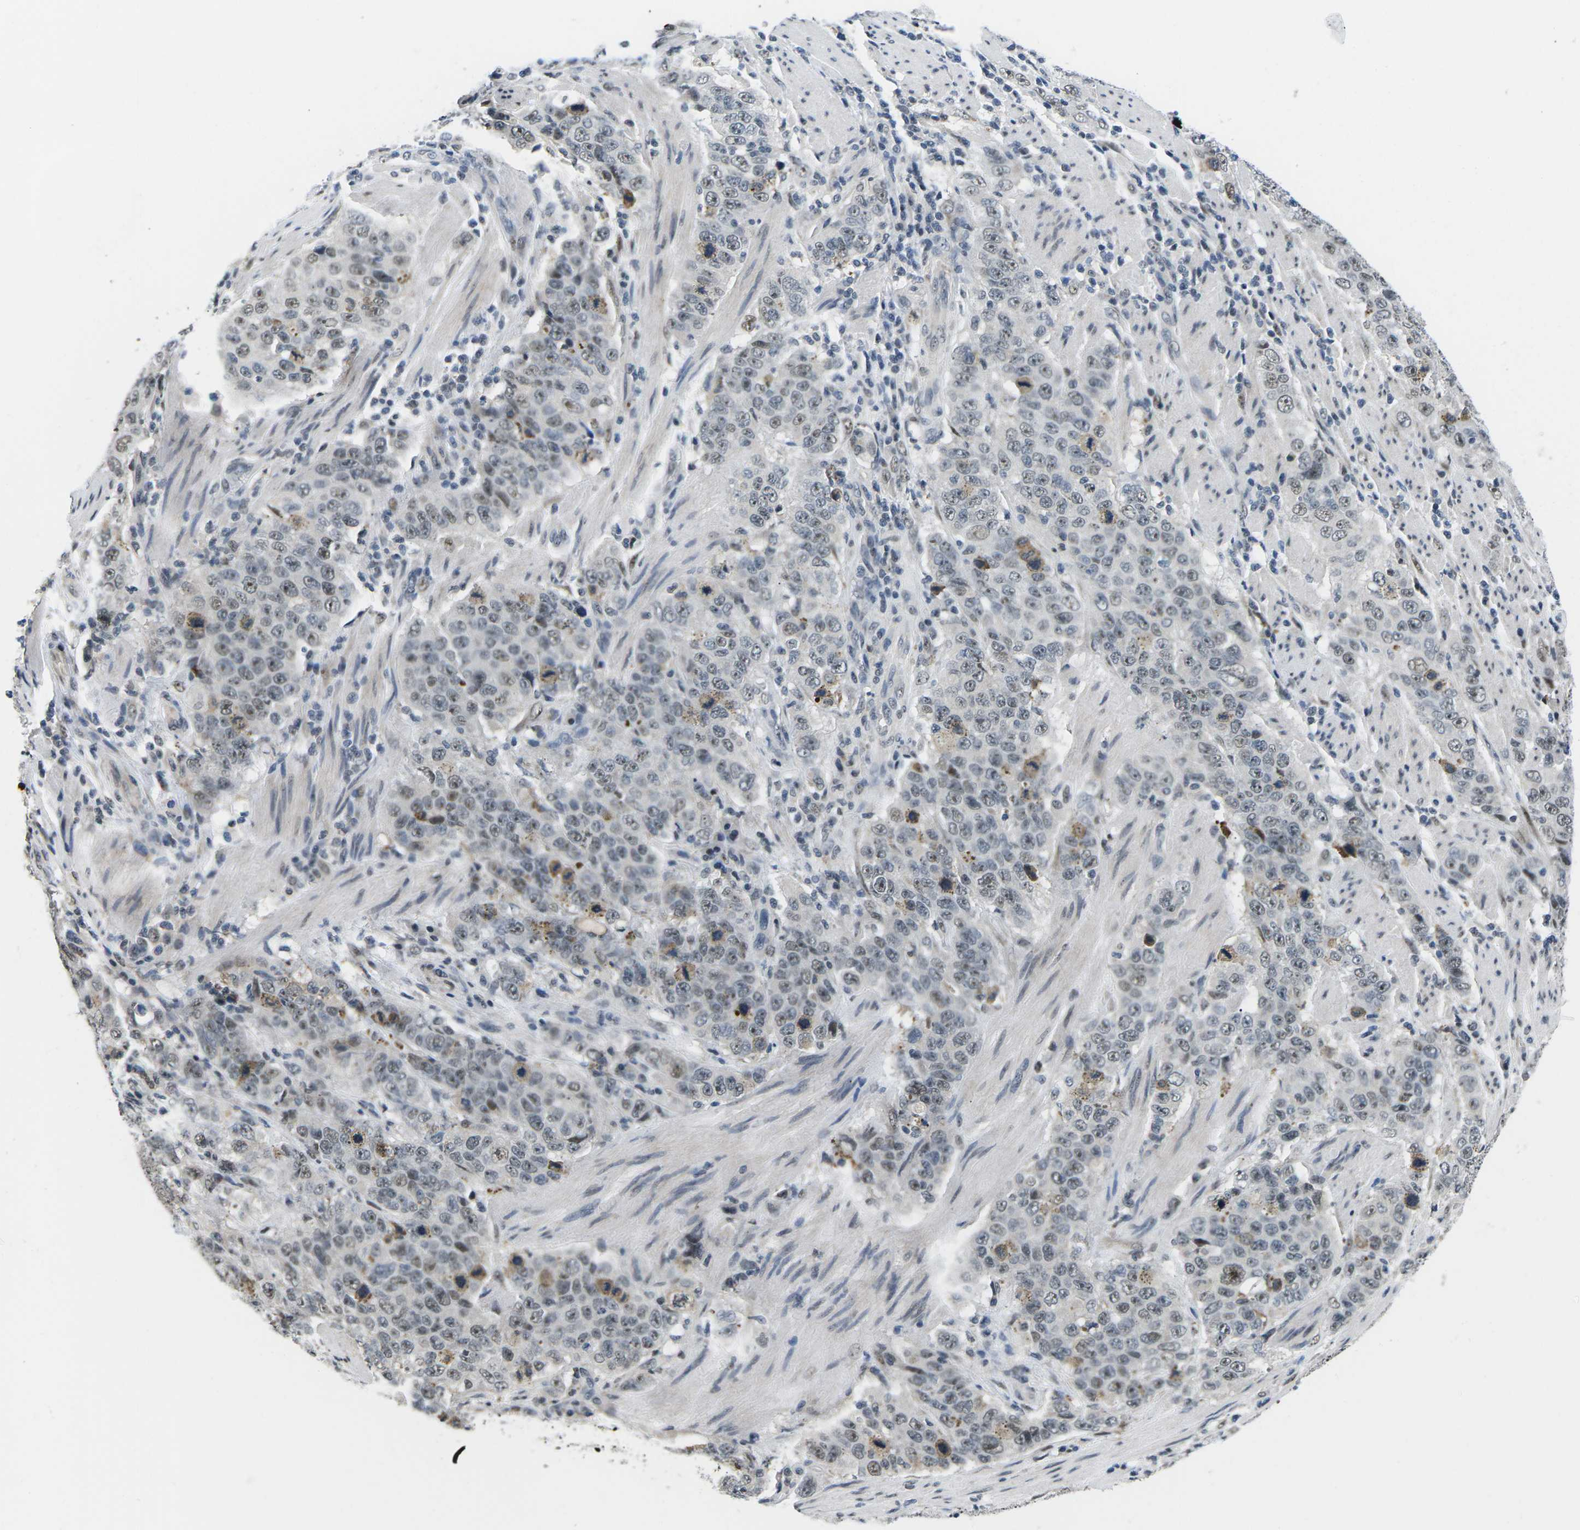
{"staining": {"intensity": "weak", "quantity": "25%-75%", "location": "nuclear"}, "tissue": "stomach cancer", "cell_type": "Tumor cells", "image_type": "cancer", "snomed": [{"axis": "morphology", "description": "Adenocarcinoma, NOS"}, {"axis": "topography", "description": "Stomach"}], "caption": "Immunohistochemistry (IHC) (DAB) staining of stomach adenocarcinoma exhibits weak nuclear protein positivity in about 25%-75% of tumor cells.", "gene": "NSRP1", "patient": {"sex": "male", "age": 48}}